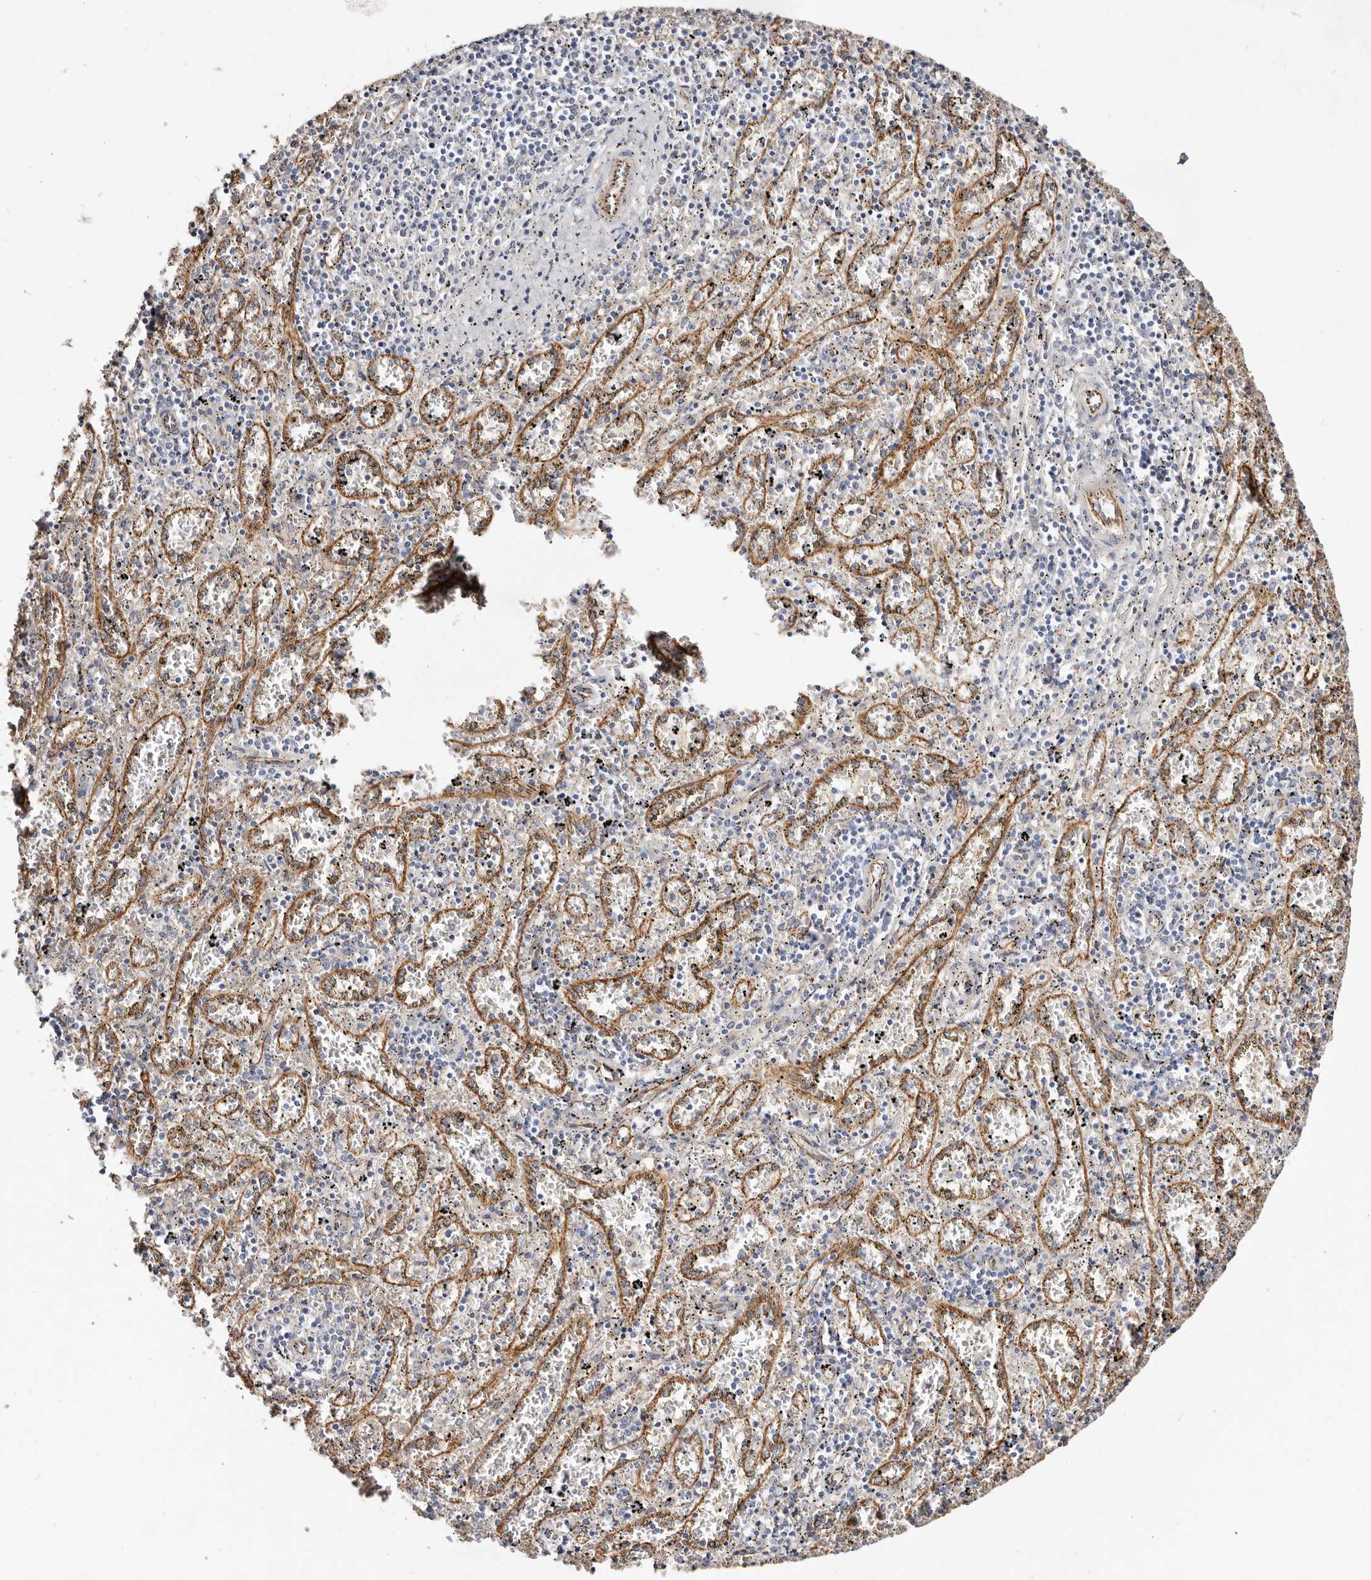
{"staining": {"intensity": "negative", "quantity": "none", "location": "none"}, "tissue": "spleen", "cell_type": "Cells in red pulp", "image_type": "normal", "snomed": [{"axis": "morphology", "description": "Normal tissue, NOS"}, {"axis": "topography", "description": "Spleen"}], "caption": "Immunohistochemistry histopathology image of unremarkable spleen: spleen stained with DAB shows no significant protein expression in cells in red pulp. (Brightfield microscopy of DAB (3,3'-diaminobenzidine) IHC at high magnification).", "gene": "CTNNB1", "patient": {"sex": "male", "age": 11}}